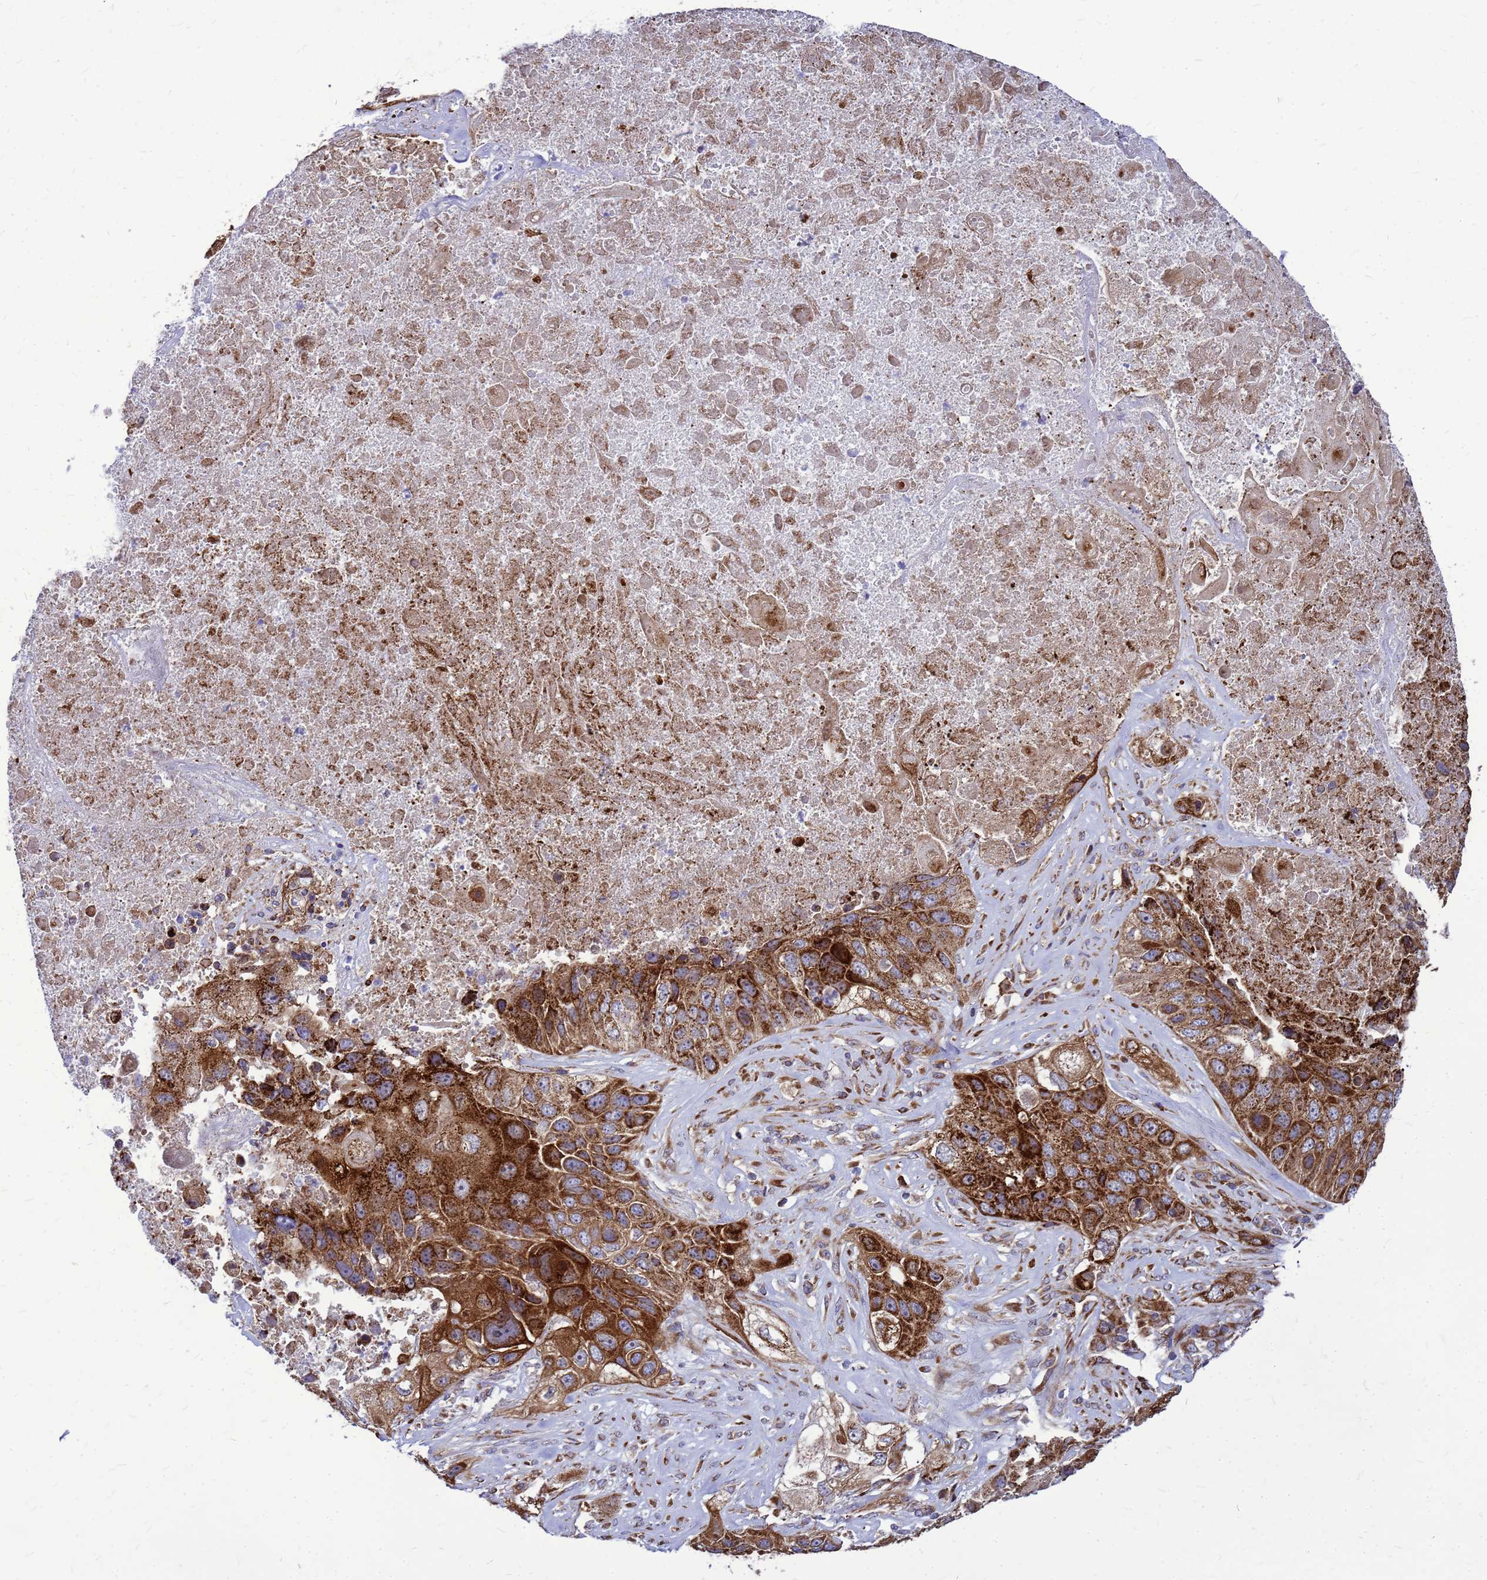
{"staining": {"intensity": "strong", "quantity": ">75%", "location": "cytoplasmic/membranous"}, "tissue": "lung cancer", "cell_type": "Tumor cells", "image_type": "cancer", "snomed": [{"axis": "morphology", "description": "Squamous cell carcinoma, NOS"}, {"axis": "topography", "description": "Lung"}], "caption": "Lung cancer stained with IHC displays strong cytoplasmic/membranous staining in approximately >75% of tumor cells.", "gene": "FSTL4", "patient": {"sex": "male", "age": 61}}